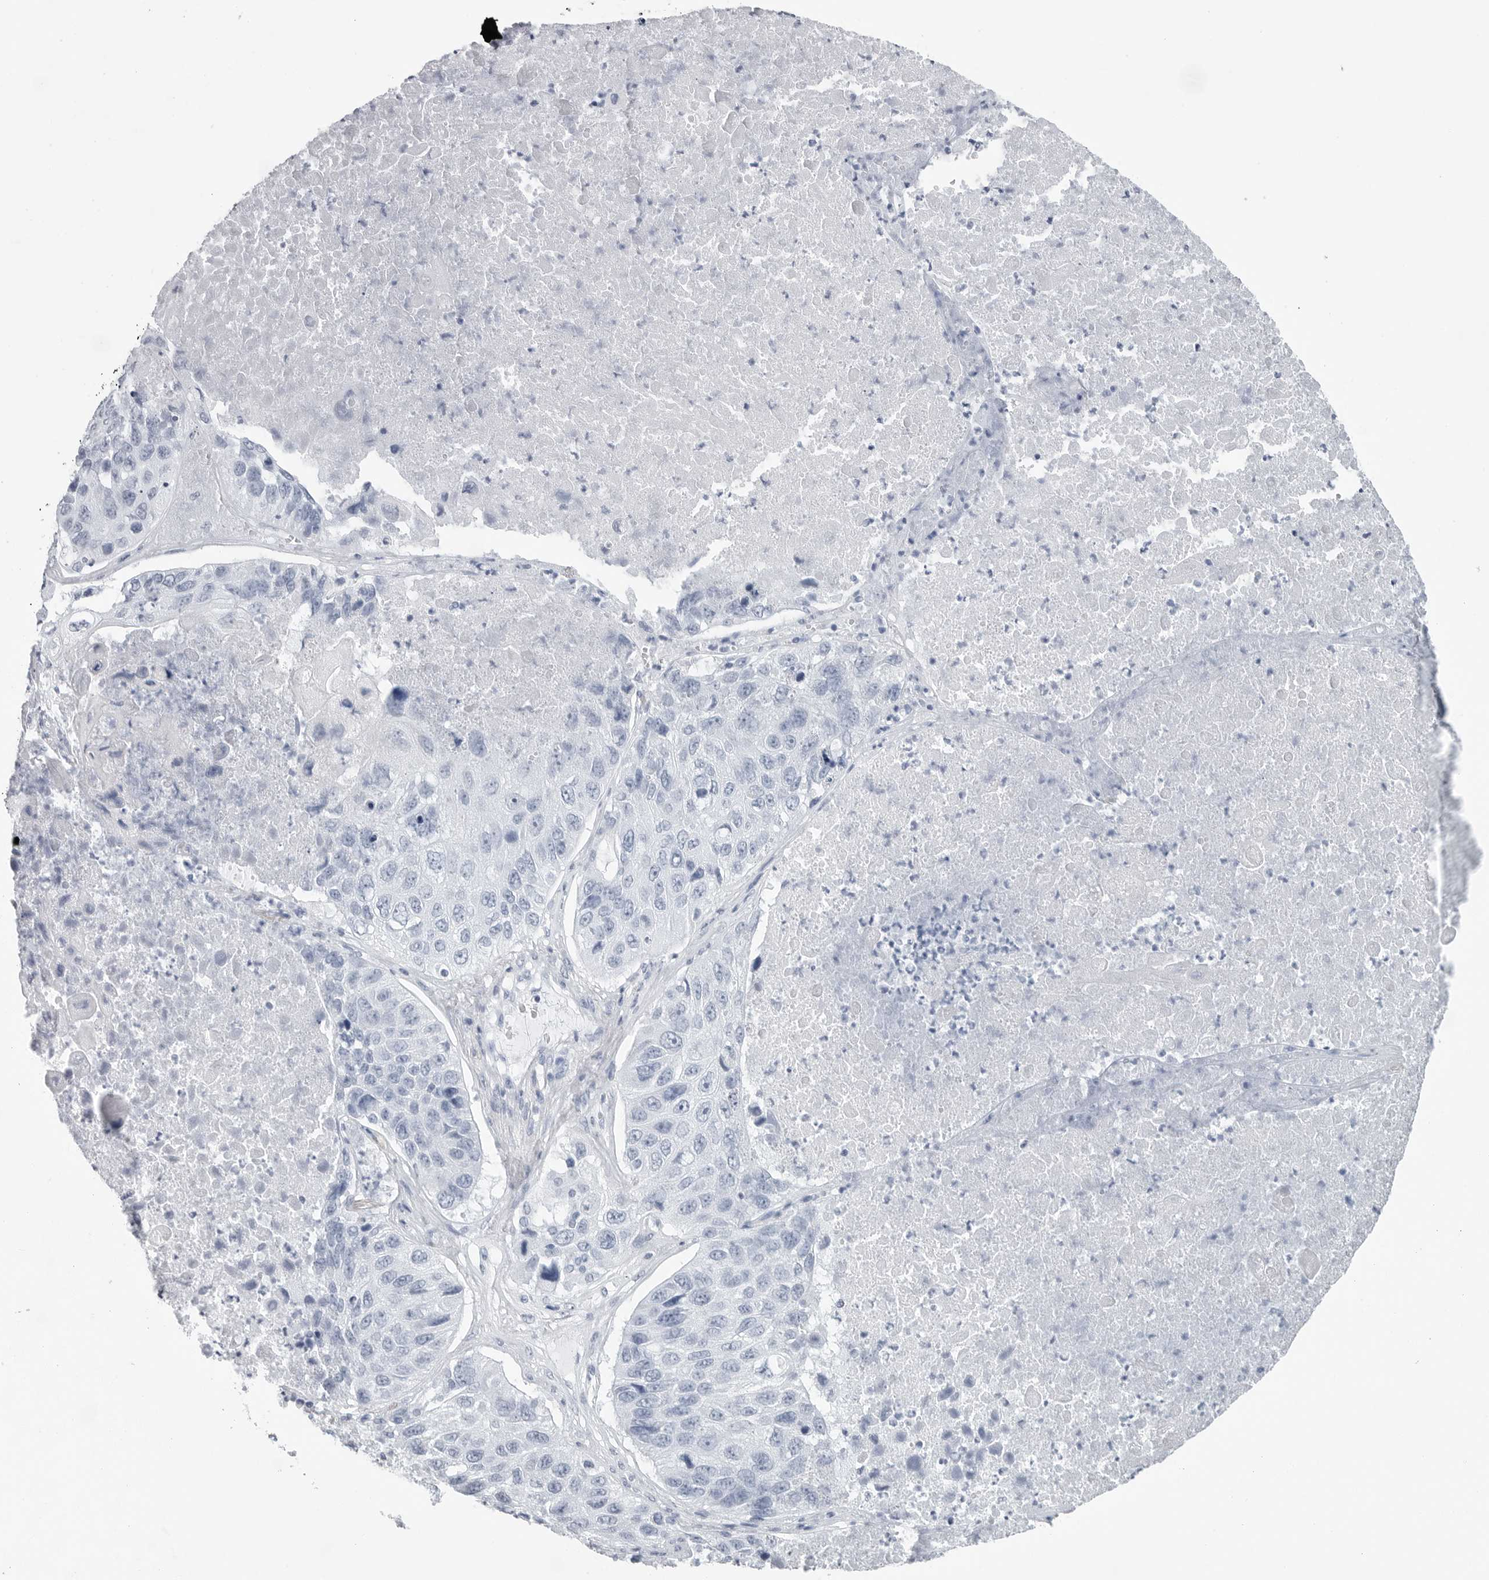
{"staining": {"intensity": "negative", "quantity": "none", "location": "none"}, "tissue": "lung cancer", "cell_type": "Tumor cells", "image_type": "cancer", "snomed": [{"axis": "morphology", "description": "Squamous cell carcinoma, NOS"}, {"axis": "topography", "description": "Lung"}], "caption": "Image shows no protein expression in tumor cells of lung cancer tissue.", "gene": "CSH1", "patient": {"sex": "male", "age": 61}}